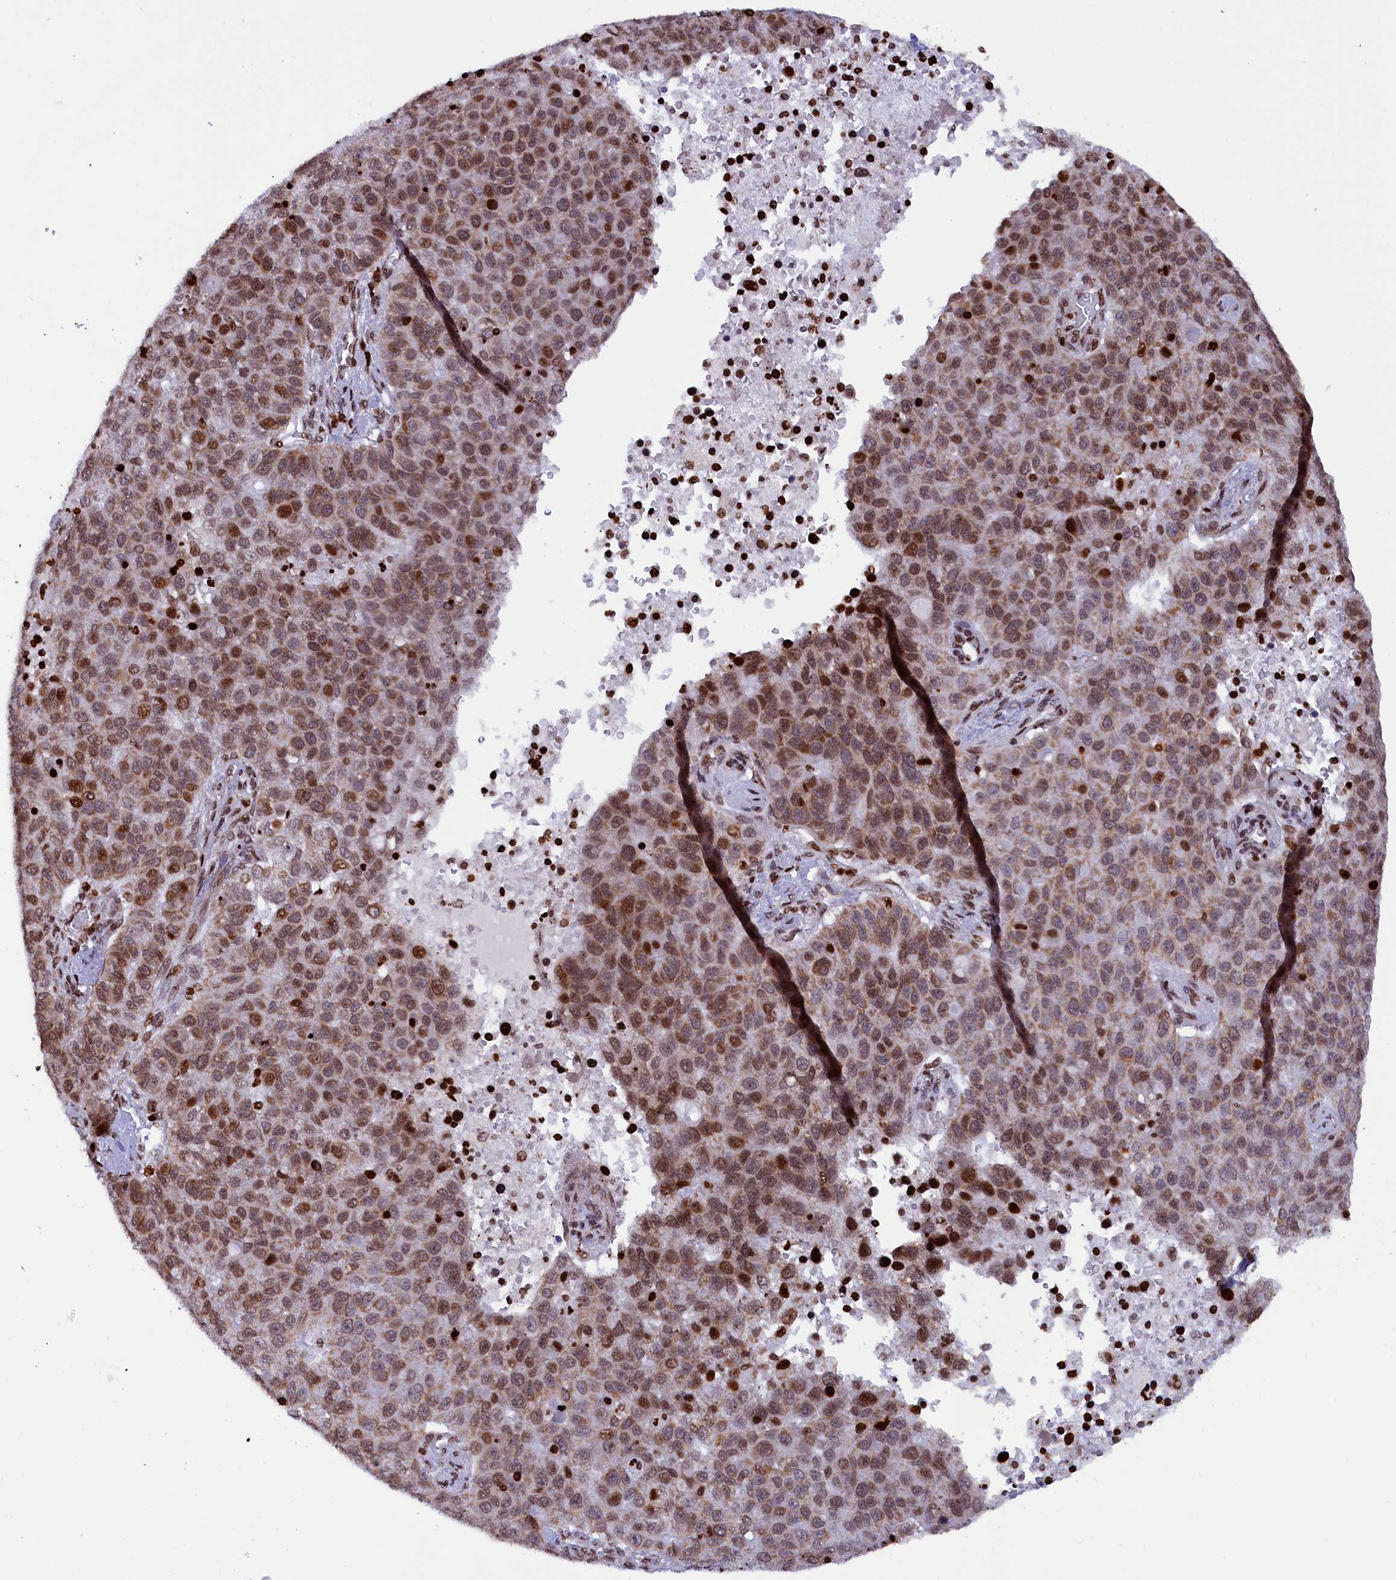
{"staining": {"intensity": "moderate", "quantity": "25%-75%", "location": "cytoplasmic/membranous,nuclear"}, "tissue": "pancreatic cancer", "cell_type": "Tumor cells", "image_type": "cancer", "snomed": [{"axis": "morphology", "description": "Adenocarcinoma, NOS"}, {"axis": "topography", "description": "Pancreas"}], "caption": "Moderate cytoplasmic/membranous and nuclear positivity is present in about 25%-75% of tumor cells in pancreatic cancer (adenocarcinoma).", "gene": "TIMM29", "patient": {"sex": "female", "age": 61}}